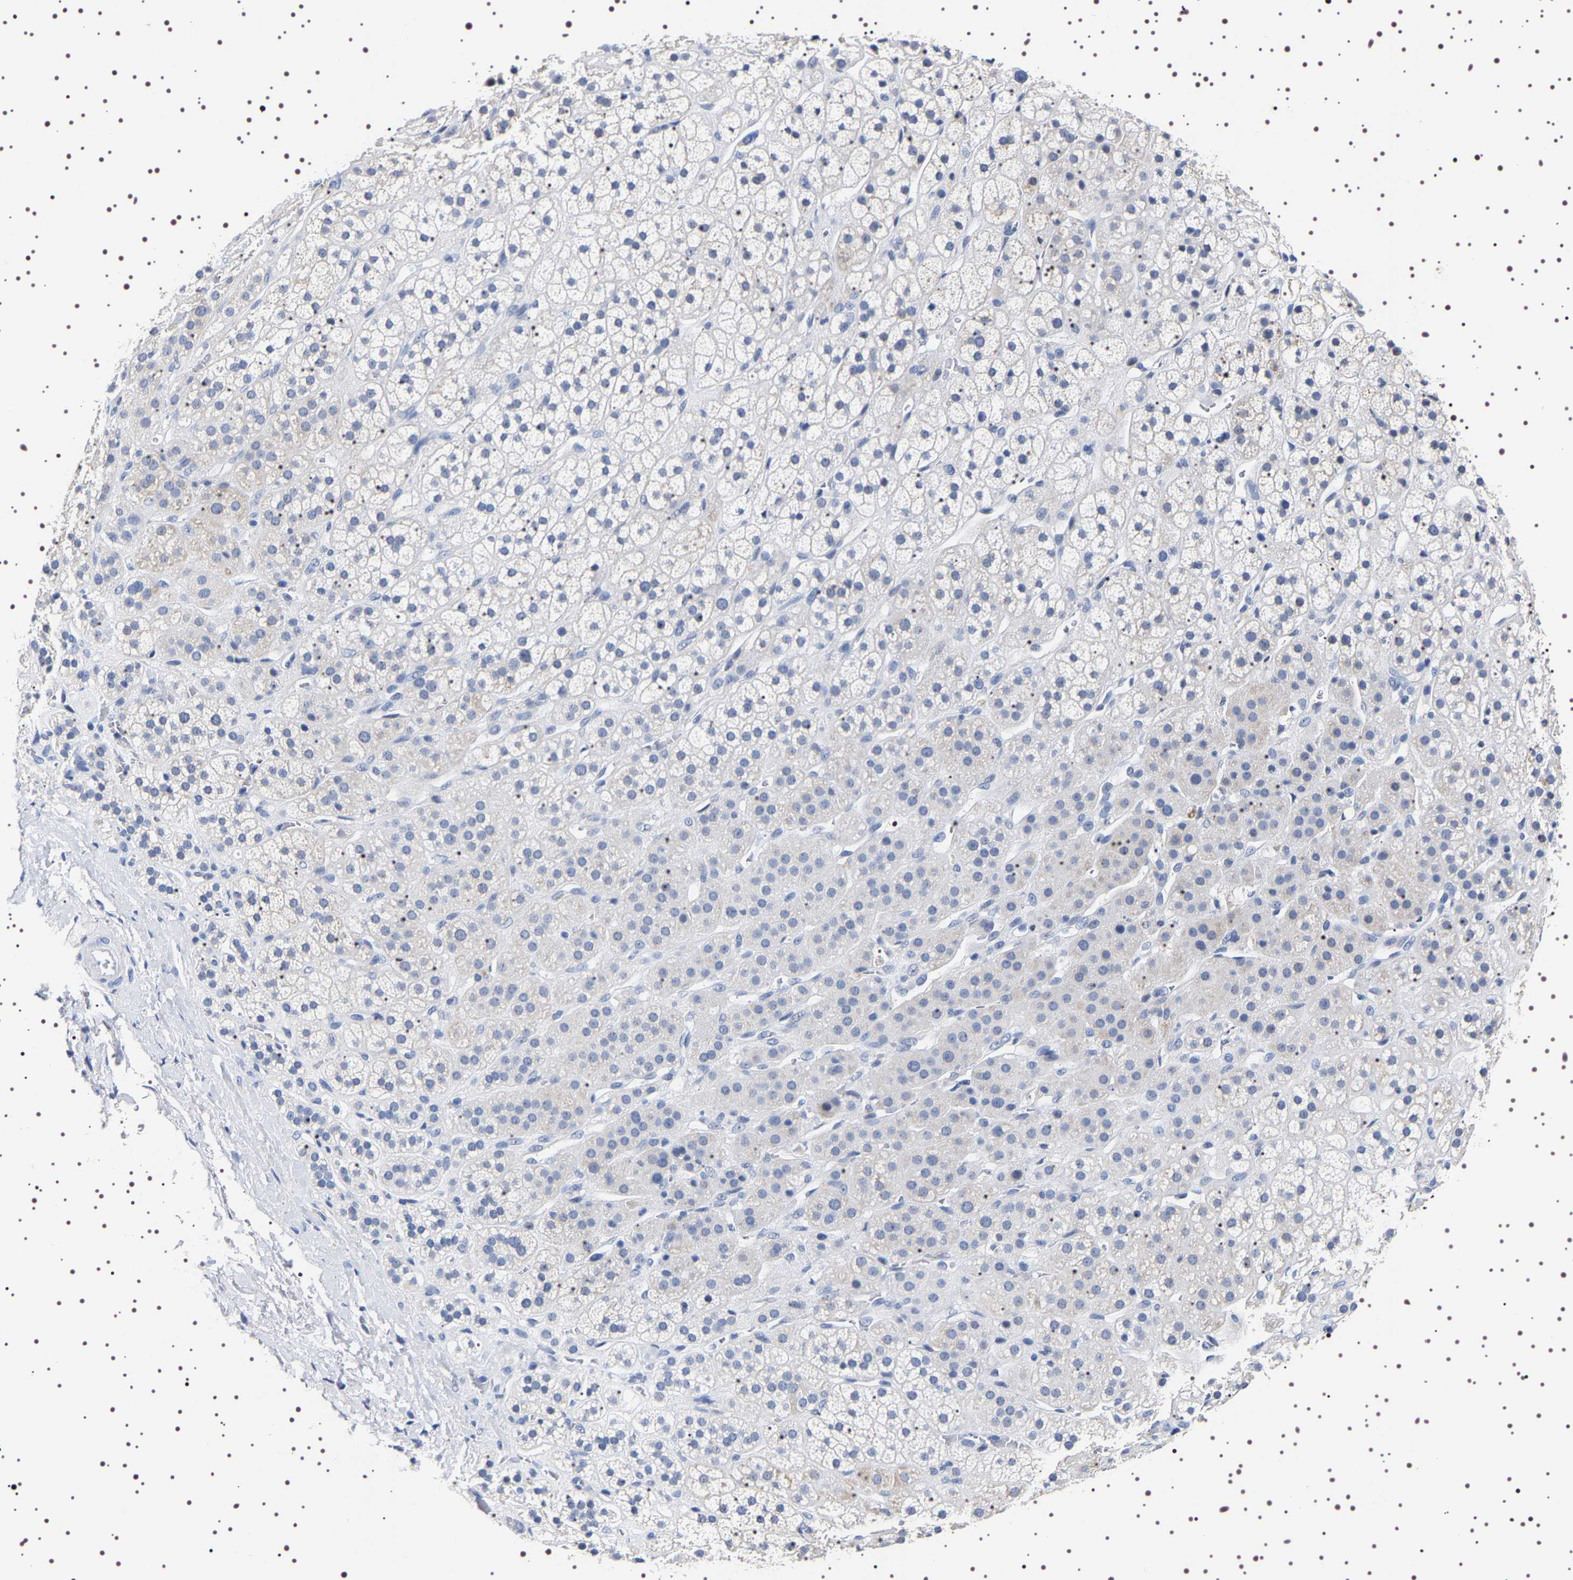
{"staining": {"intensity": "weak", "quantity": "<25%", "location": "cytoplasmic/membranous"}, "tissue": "adrenal gland", "cell_type": "Glandular cells", "image_type": "normal", "snomed": [{"axis": "morphology", "description": "Normal tissue, NOS"}, {"axis": "topography", "description": "Adrenal gland"}], "caption": "This is a image of immunohistochemistry staining of unremarkable adrenal gland, which shows no staining in glandular cells.", "gene": "UBQLN3", "patient": {"sex": "male", "age": 56}}